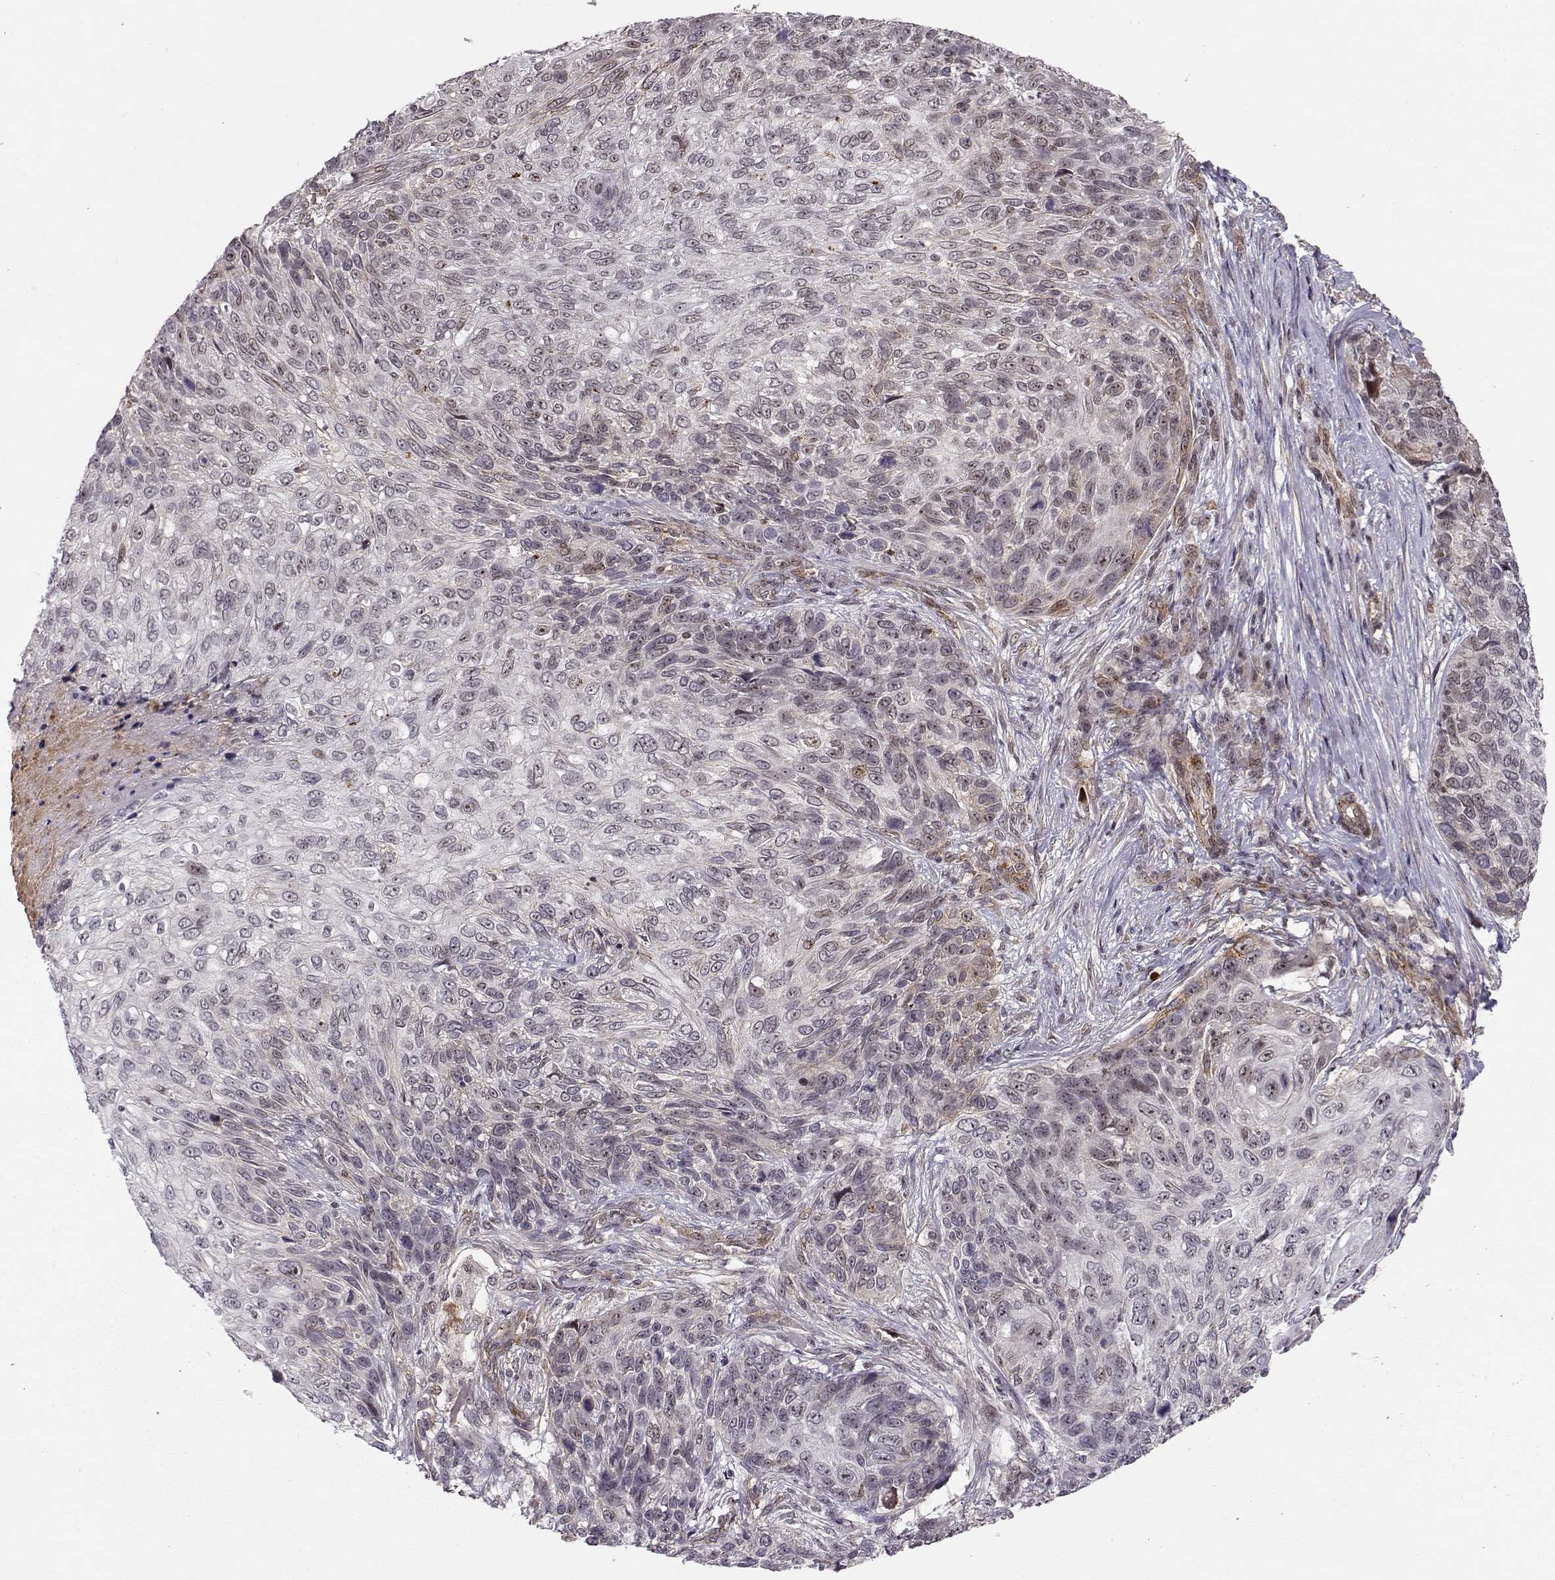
{"staining": {"intensity": "moderate", "quantity": "<25%", "location": "cytoplasmic/membranous"}, "tissue": "skin cancer", "cell_type": "Tumor cells", "image_type": "cancer", "snomed": [{"axis": "morphology", "description": "Squamous cell carcinoma, NOS"}, {"axis": "topography", "description": "Skin"}], "caption": "Immunohistochemical staining of skin cancer demonstrates moderate cytoplasmic/membranous protein expression in about <25% of tumor cells.", "gene": "CIR1", "patient": {"sex": "male", "age": 92}}